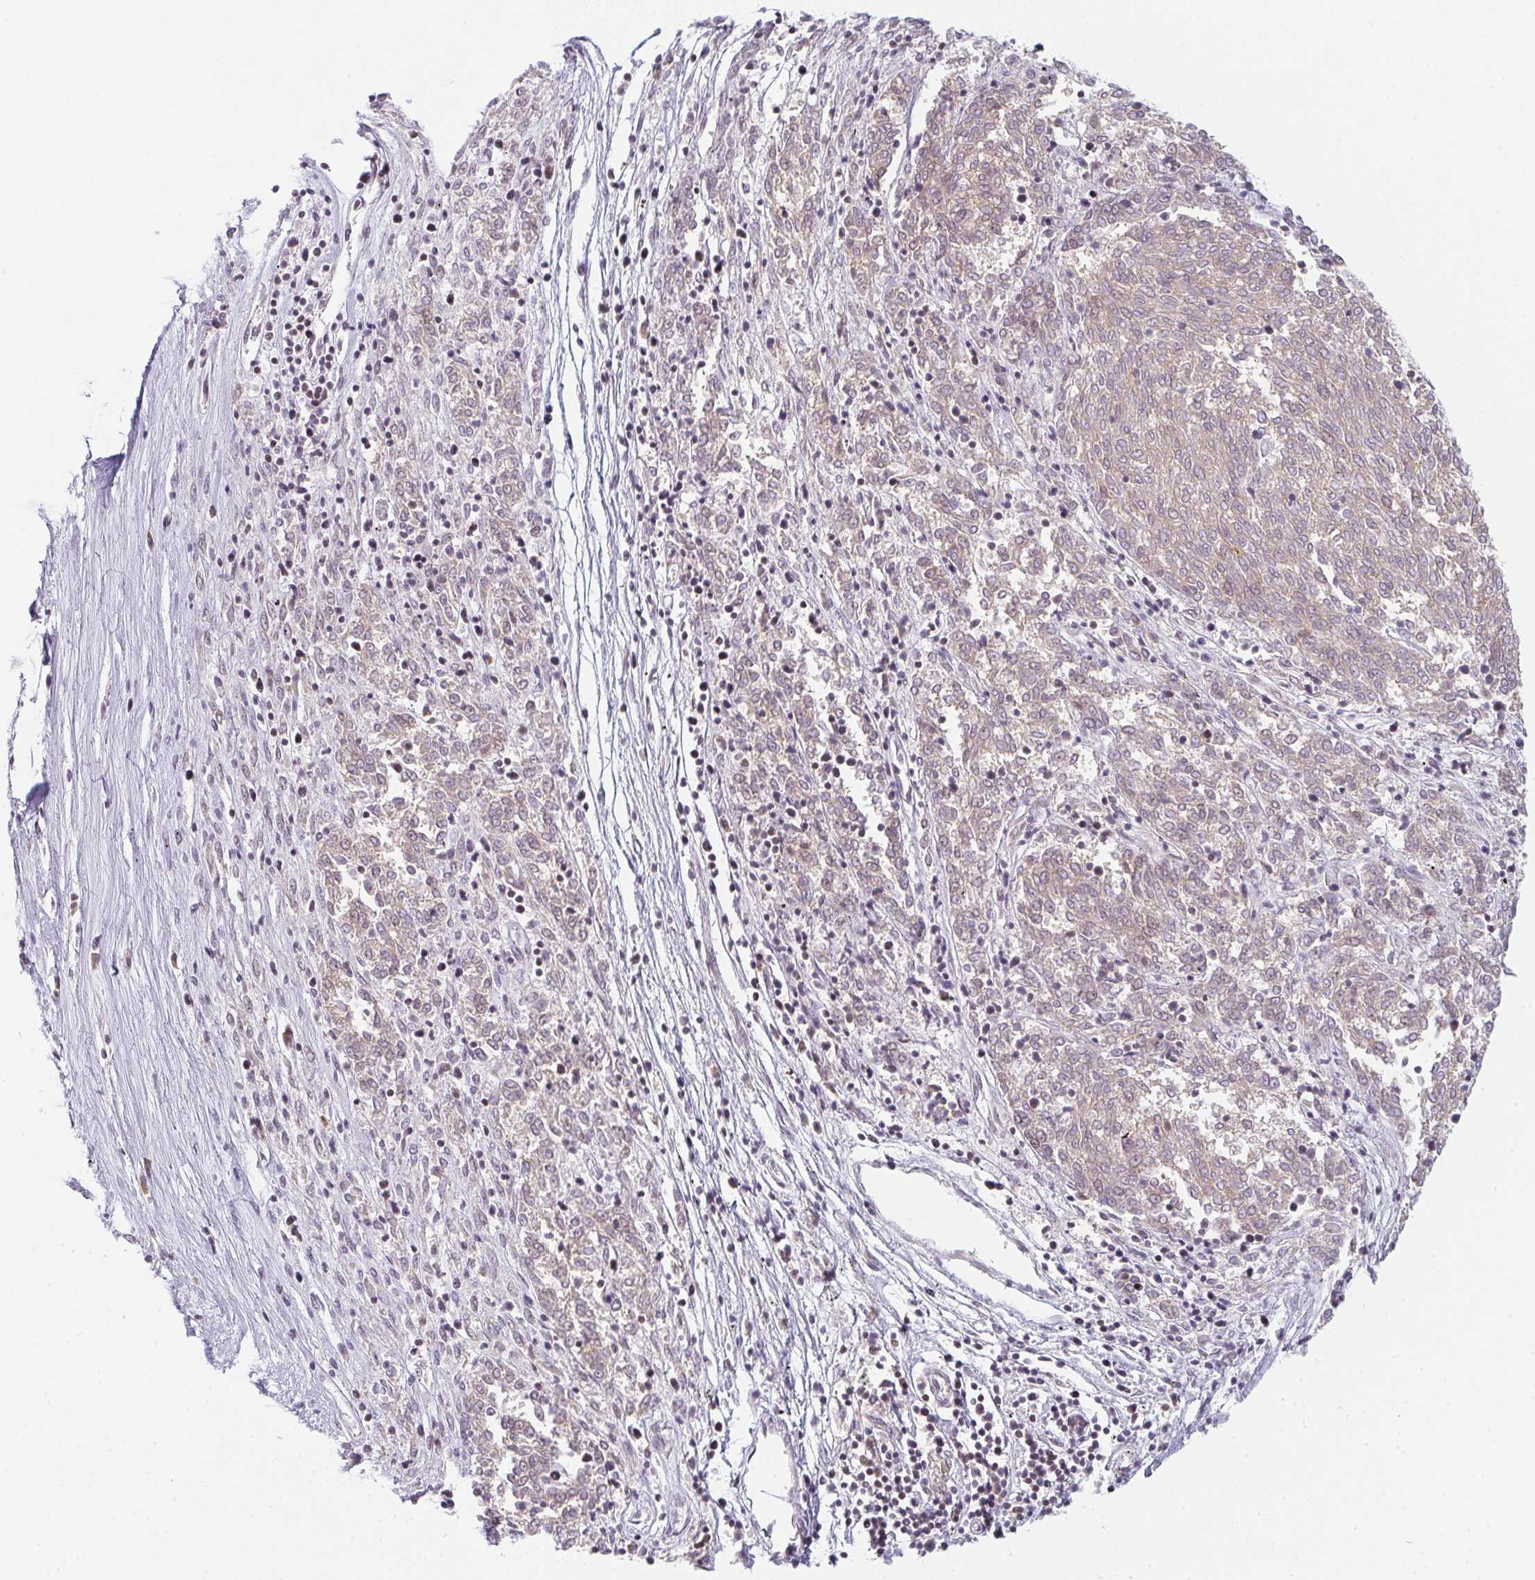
{"staining": {"intensity": "negative", "quantity": "none", "location": "none"}, "tissue": "melanoma", "cell_type": "Tumor cells", "image_type": "cancer", "snomed": [{"axis": "morphology", "description": "Malignant melanoma, NOS"}, {"axis": "topography", "description": "Skin"}], "caption": "The immunohistochemistry photomicrograph has no significant positivity in tumor cells of melanoma tissue.", "gene": "TMEM237", "patient": {"sex": "female", "age": 72}}